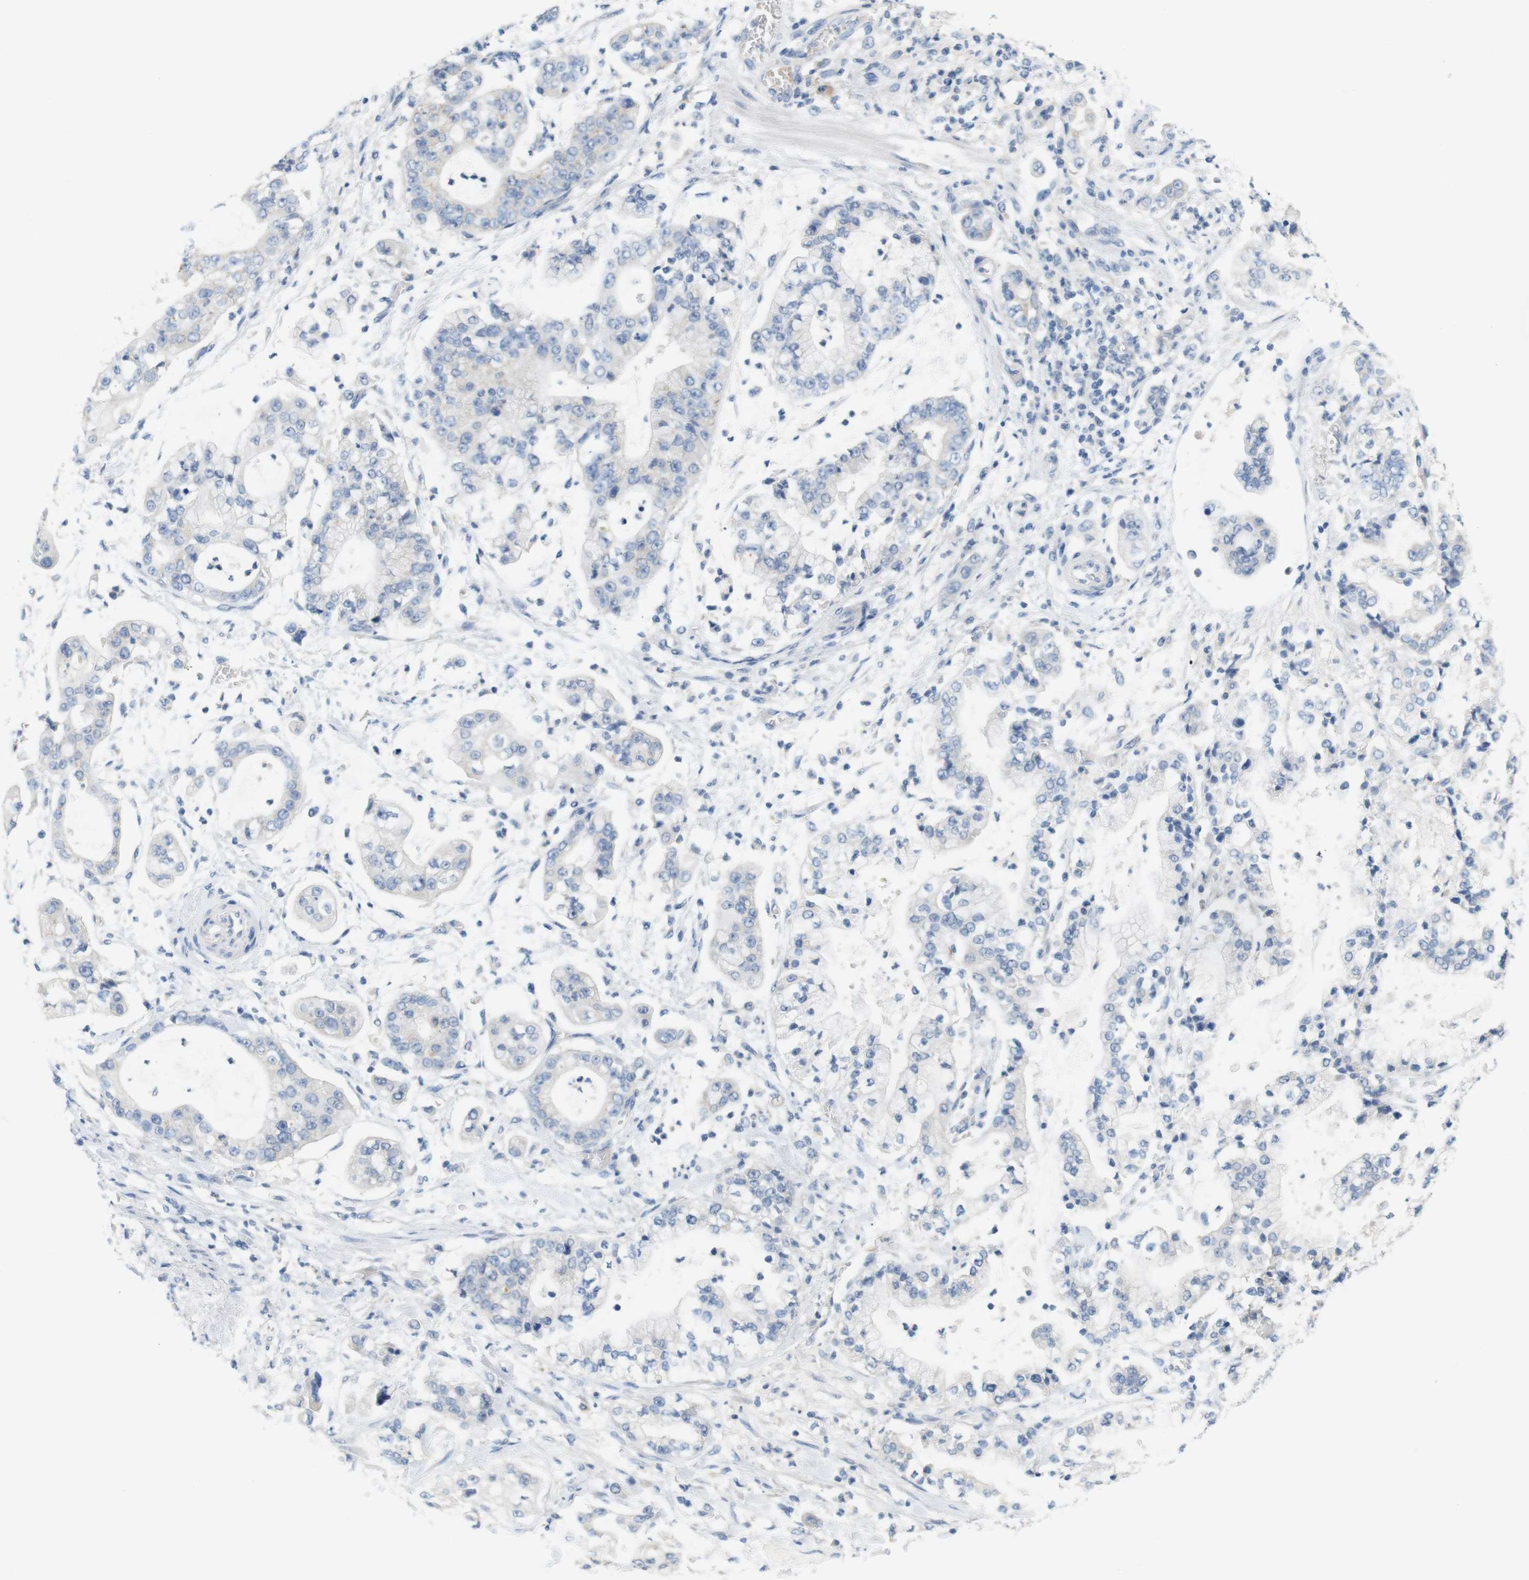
{"staining": {"intensity": "negative", "quantity": "none", "location": "none"}, "tissue": "stomach cancer", "cell_type": "Tumor cells", "image_type": "cancer", "snomed": [{"axis": "morphology", "description": "Adenocarcinoma, NOS"}, {"axis": "topography", "description": "Stomach"}], "caption": "Micrograph shows no significant protein staining in tumor cells of stomach cancer. The staining was performed using DAB (3,3'-diaminobenzidine) to visualize the protein expression in brown, while the nuclei were stained in blue with hematoxylin (Magnification: 20x).", "gene": "LRRK2", "patient": {"sex": "male", "age": 76}}